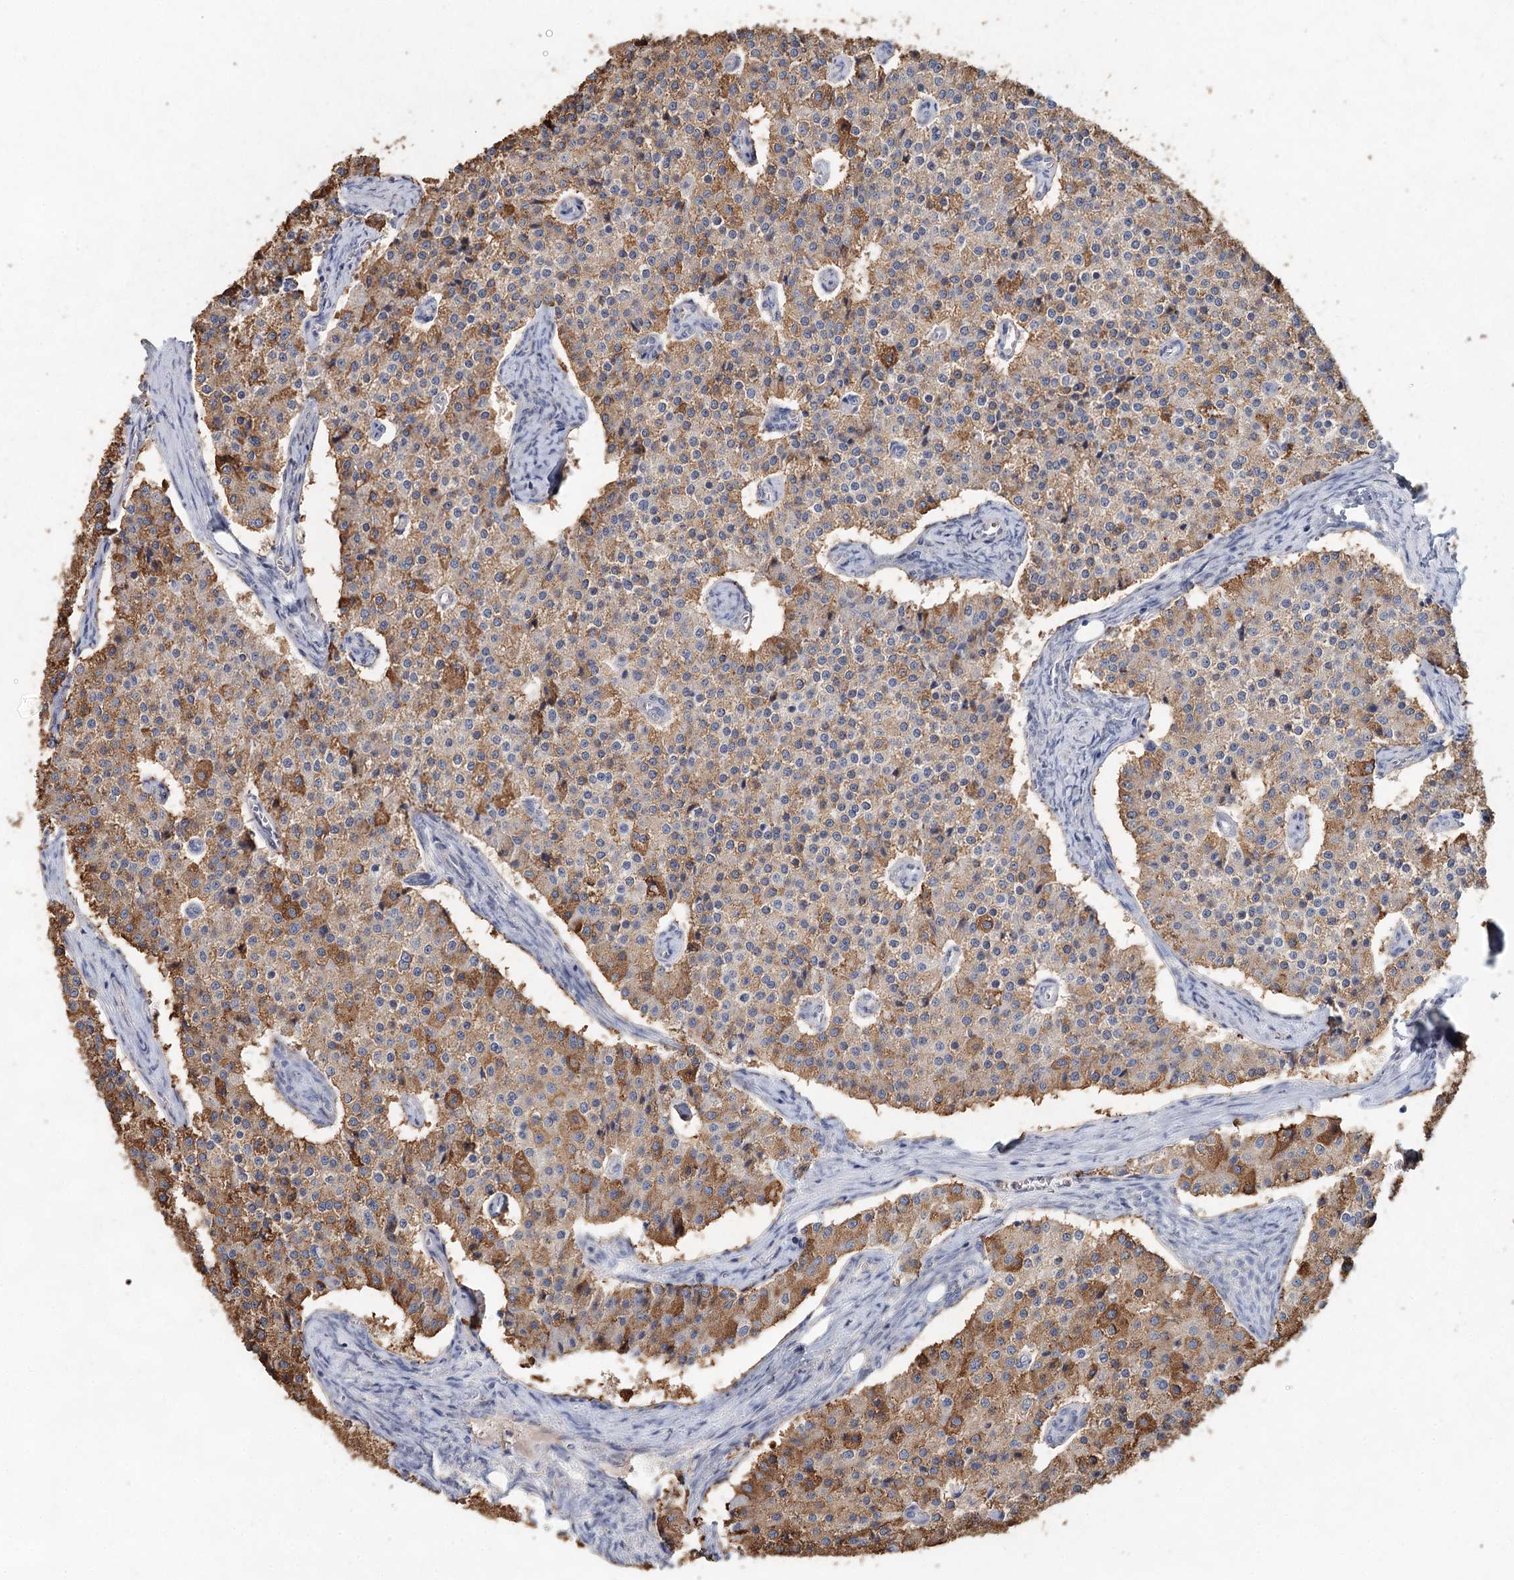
{"staining": {"intensity": "moderate", "quantity": "25%-75%", "location": "cytoplasmic/membranous"}, "tissue": "carcinoid", "cell_type": "Tumor cells", "image_type": "cancer", "snomed": [{"axis": "morphology", "description": "Carcinoid, malignant, NOS"}, {"axis": "topography", "description": "Colon"}], "caption": "Carcinoid stained for a protein (brown) displays moderate cytoplasmic/membranous positive expression in about 25%-75% of tumor cells.", "gene": "MYL6B", "patient": {"sex": "female", "age": 52}}